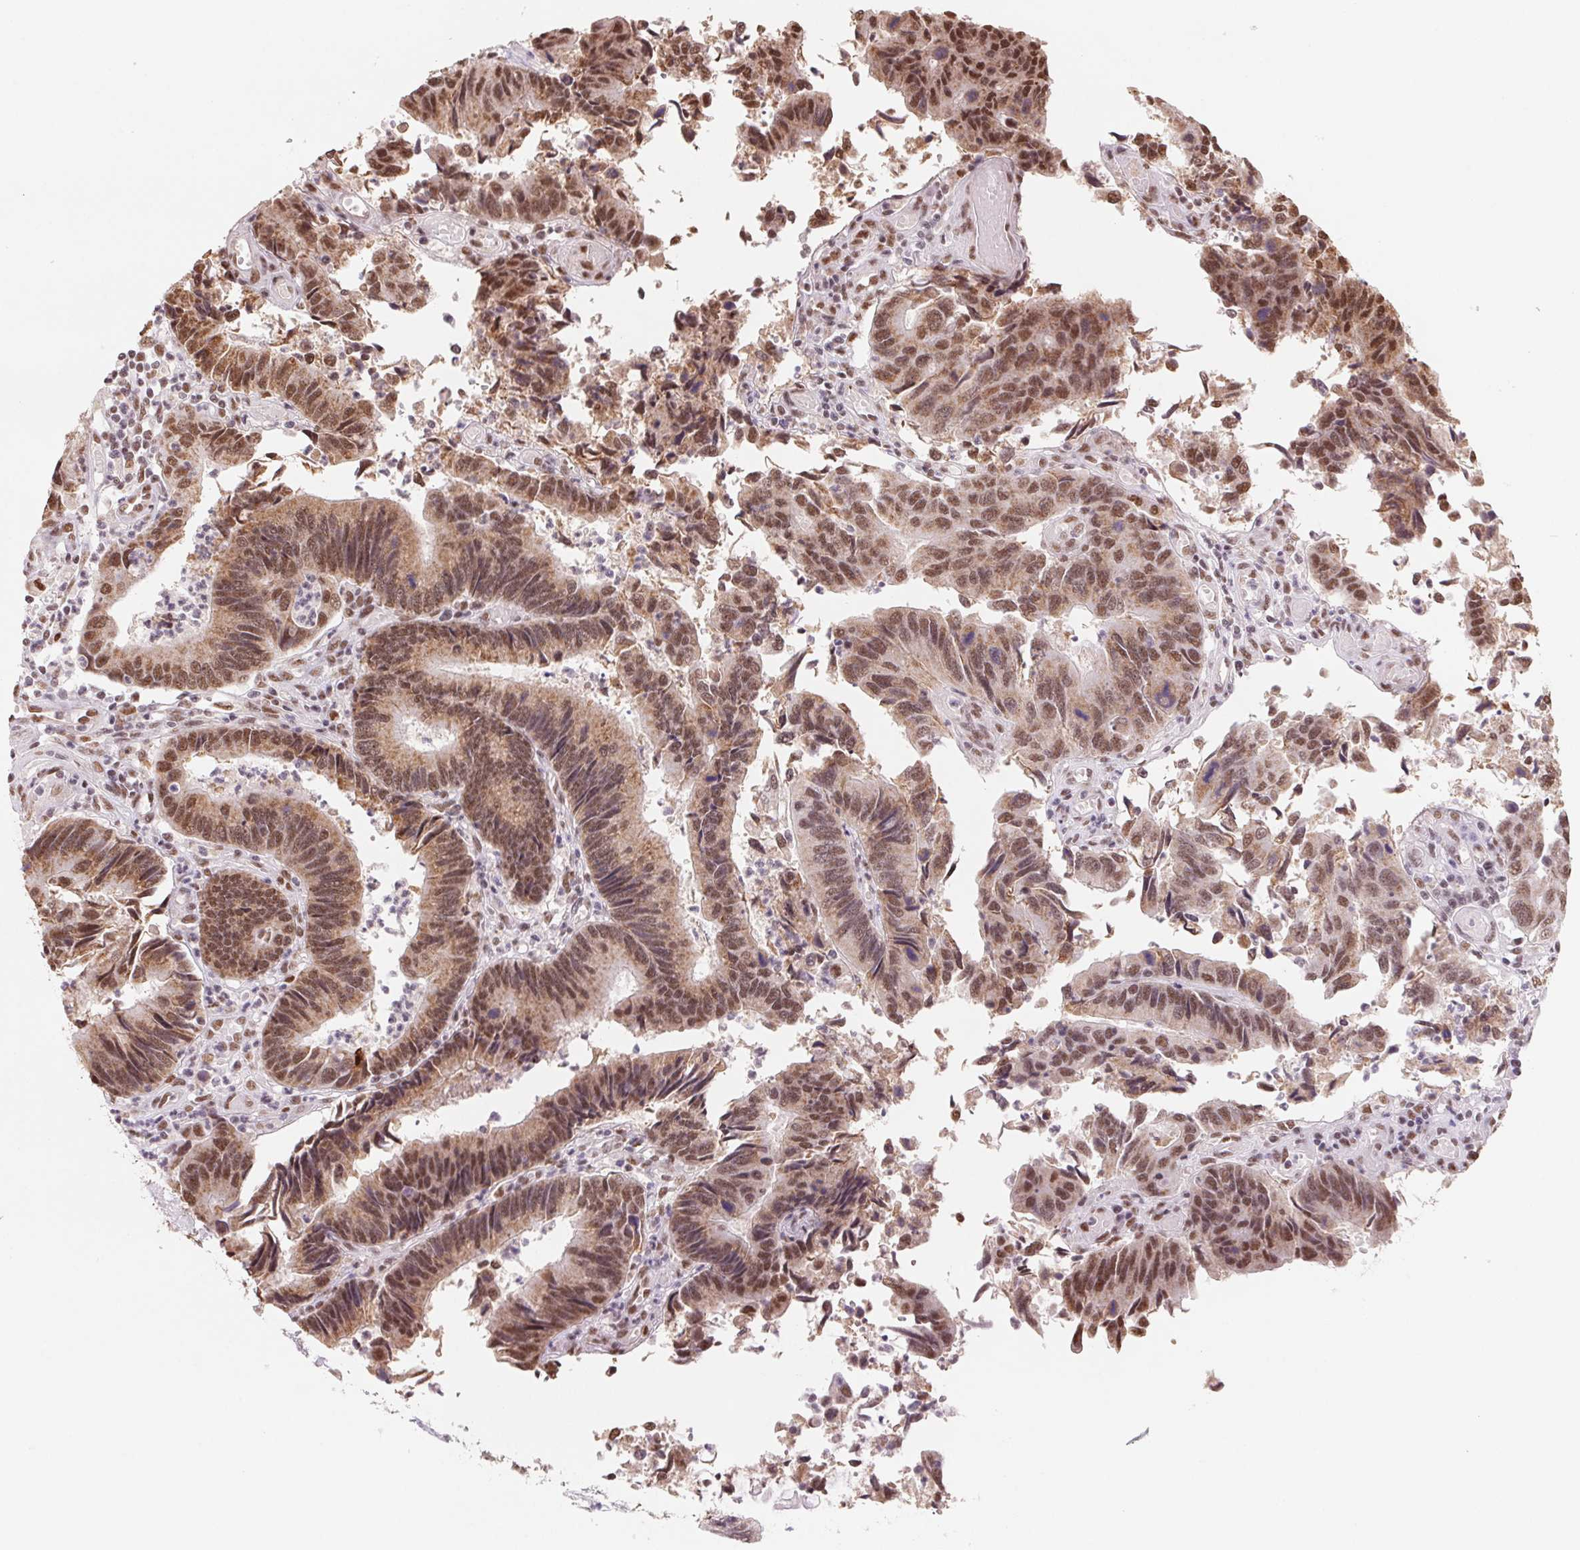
{"staining": {"intensity": "moderate", "quantity": ">75%", "location": "cytoplasmic/membranous,nuclear"}, "tissue": "colorectal cancer", "cell_type": "Tumor cells", "image_type": "cancer", "snomed": [{"axis": "morphology", "description": "Adenocarcinoma, NOS"}, {"axis": "topography", "description": "Colon"}], "caption": "A brown stain shows moderate cytoplasmic/membranous and nuclear expression of a protein in adenocarcinoma (colorectal) tumor cells.", "gene": "SNRPG", "patient": {"sex": "female", "age": 67}}